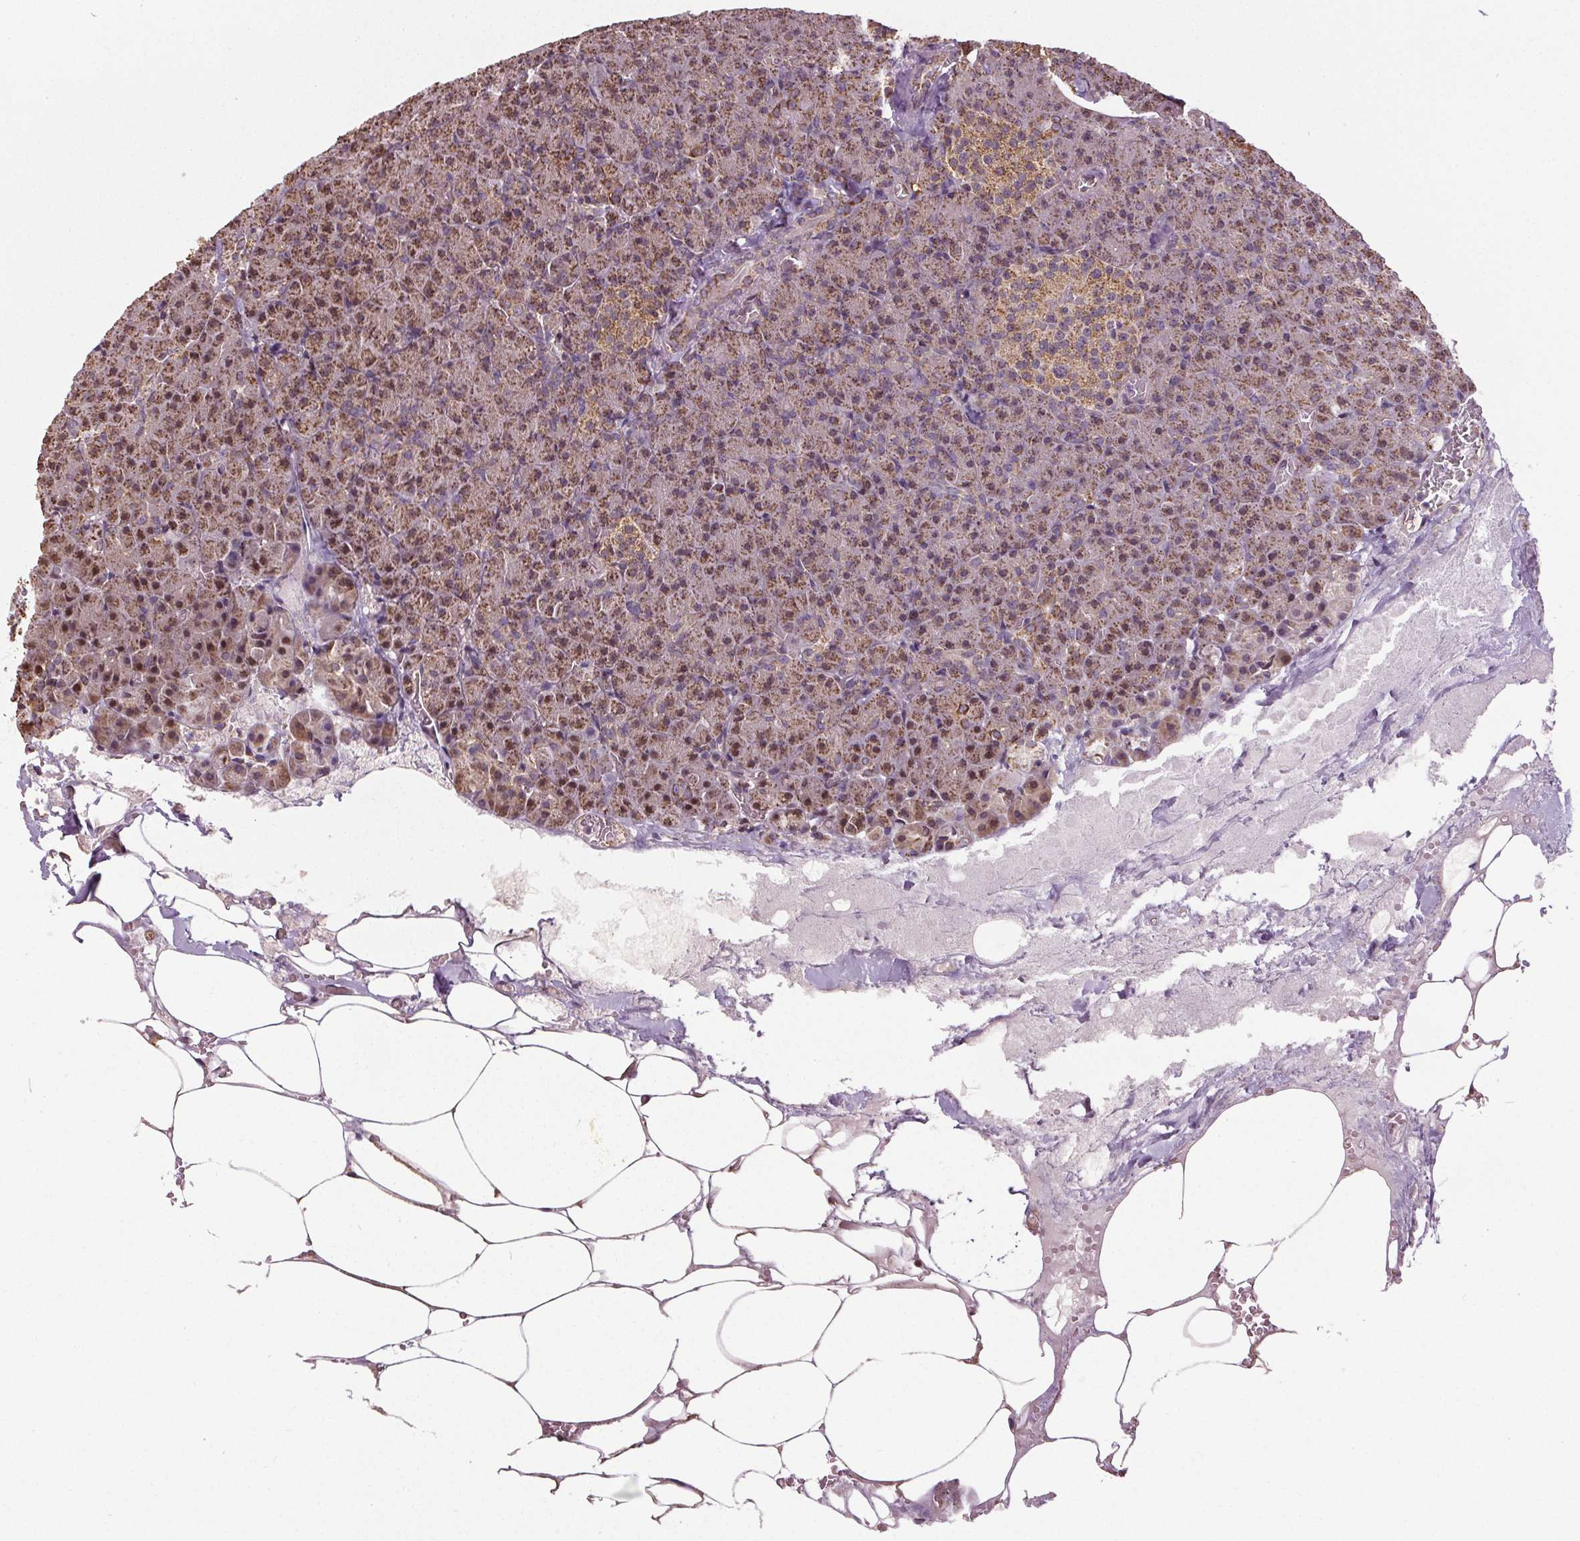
{"staining": {"intensity": "moderate", "quantity": "25%-75%", "location": "cytoplasmic/membranous,nuclear"}, "tissue": "pancreas", "cell_type": "Exocrine glandular cells", "image_type": "normal", "snomed": [{"axis": "morphology", "description": "Normal tissue, NOS"}, {"axis": "topography", "description": "Pancreas"}], "caption": "The micrograph shows a brown stain indicating the presence of a protein in the cytoplasmic/membranous,nuclear of exocrine glandular cells in pancreas.", "gene": "ZNF548", "patient": {"sex": "female", "age": 74}}